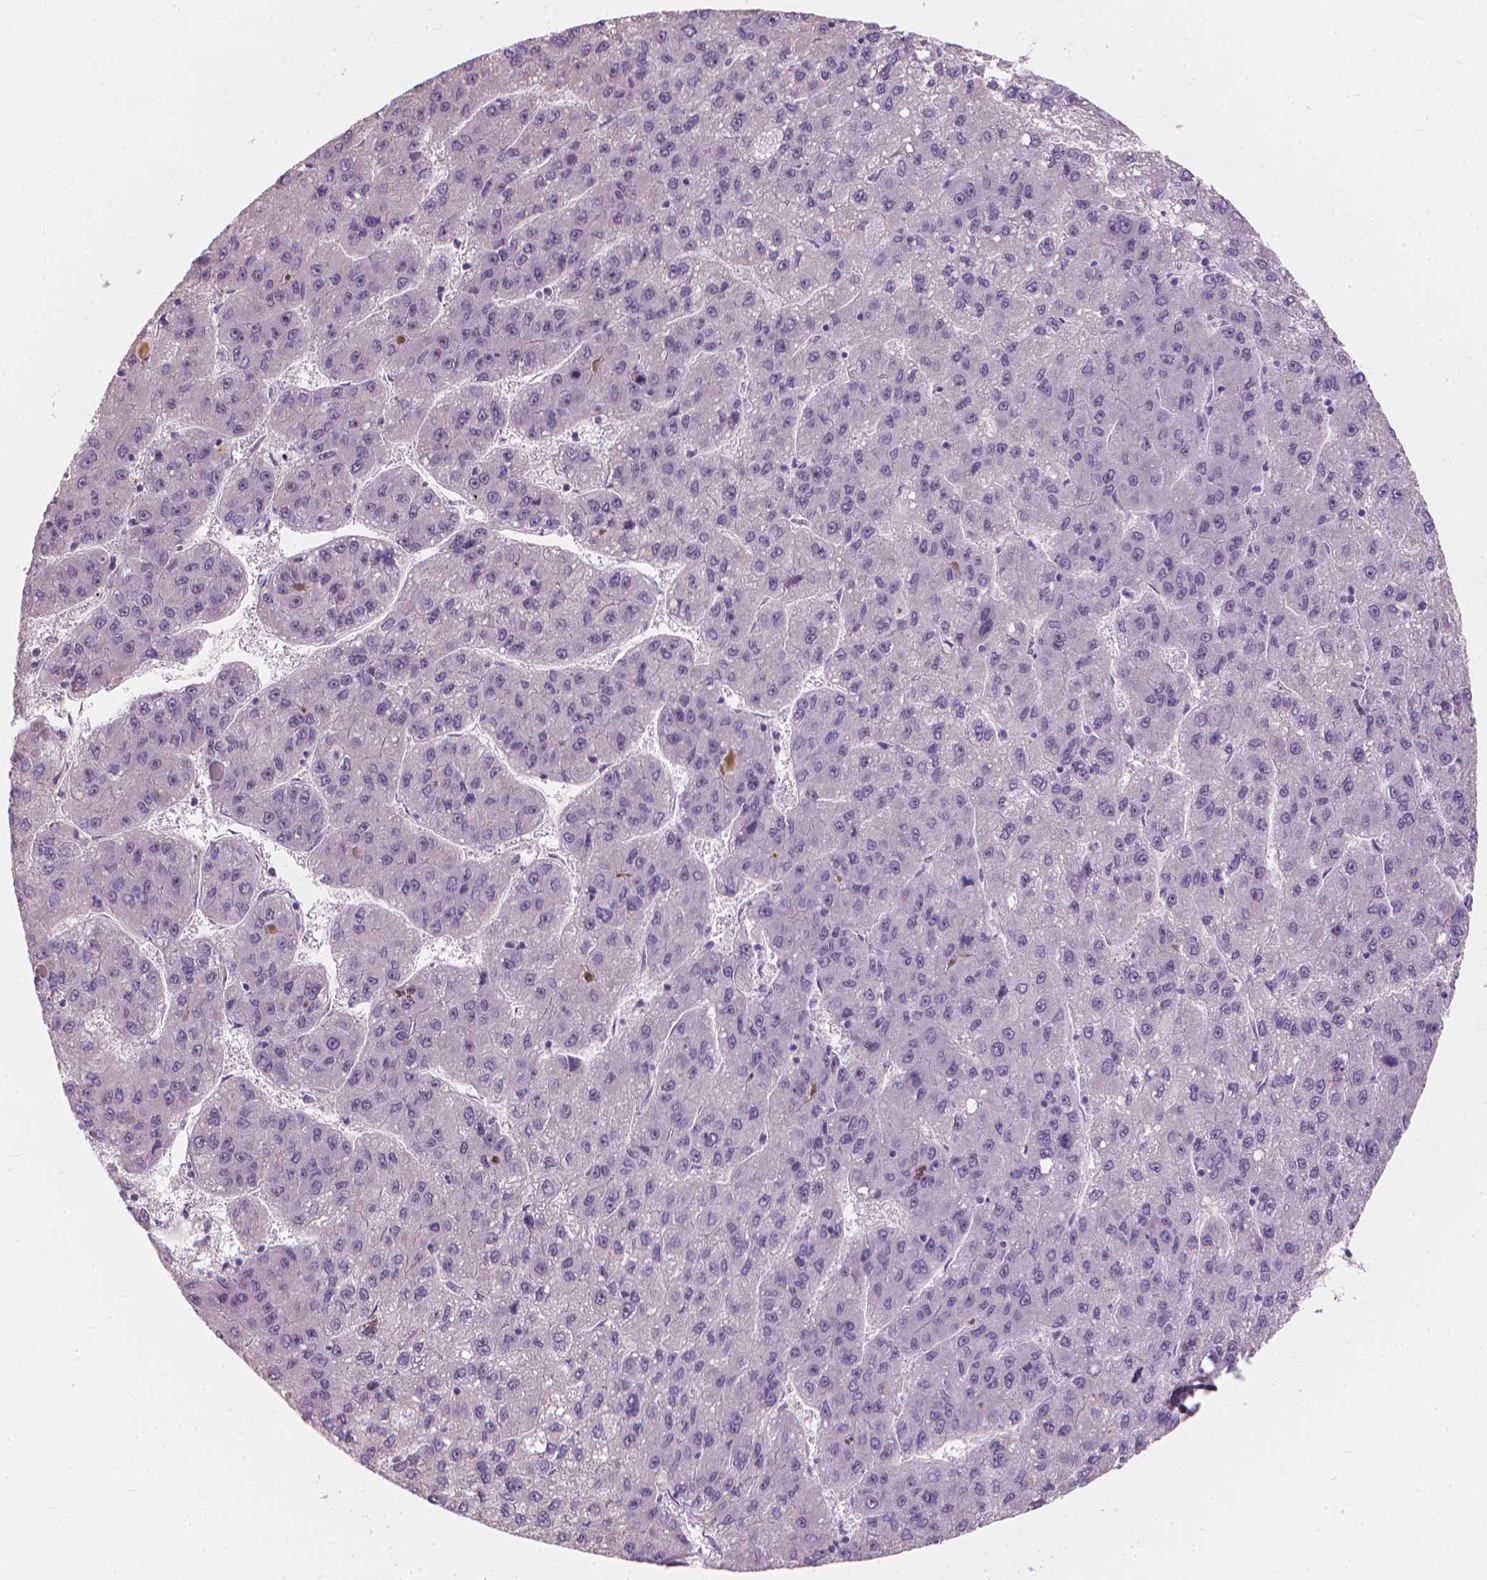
{"staining": {"intensity": "negative", "quantity": "none", "location": "none"}, "tissue": "liver cancer", "cell_type": "Tumor cells", "image_type": "cancer", "snomed": [{"axis": "morphology", "description": "Carcinoma, Hepatocellular, NOS"}, {"axis": "topography", "description": "Liver"}], "caption": "Protein analysis of liver hepatocellular carcinoma displays no significant staining in tumor cells.", "gene": "GPRC5A", "patient": {"sex": "female", "age": 82}}